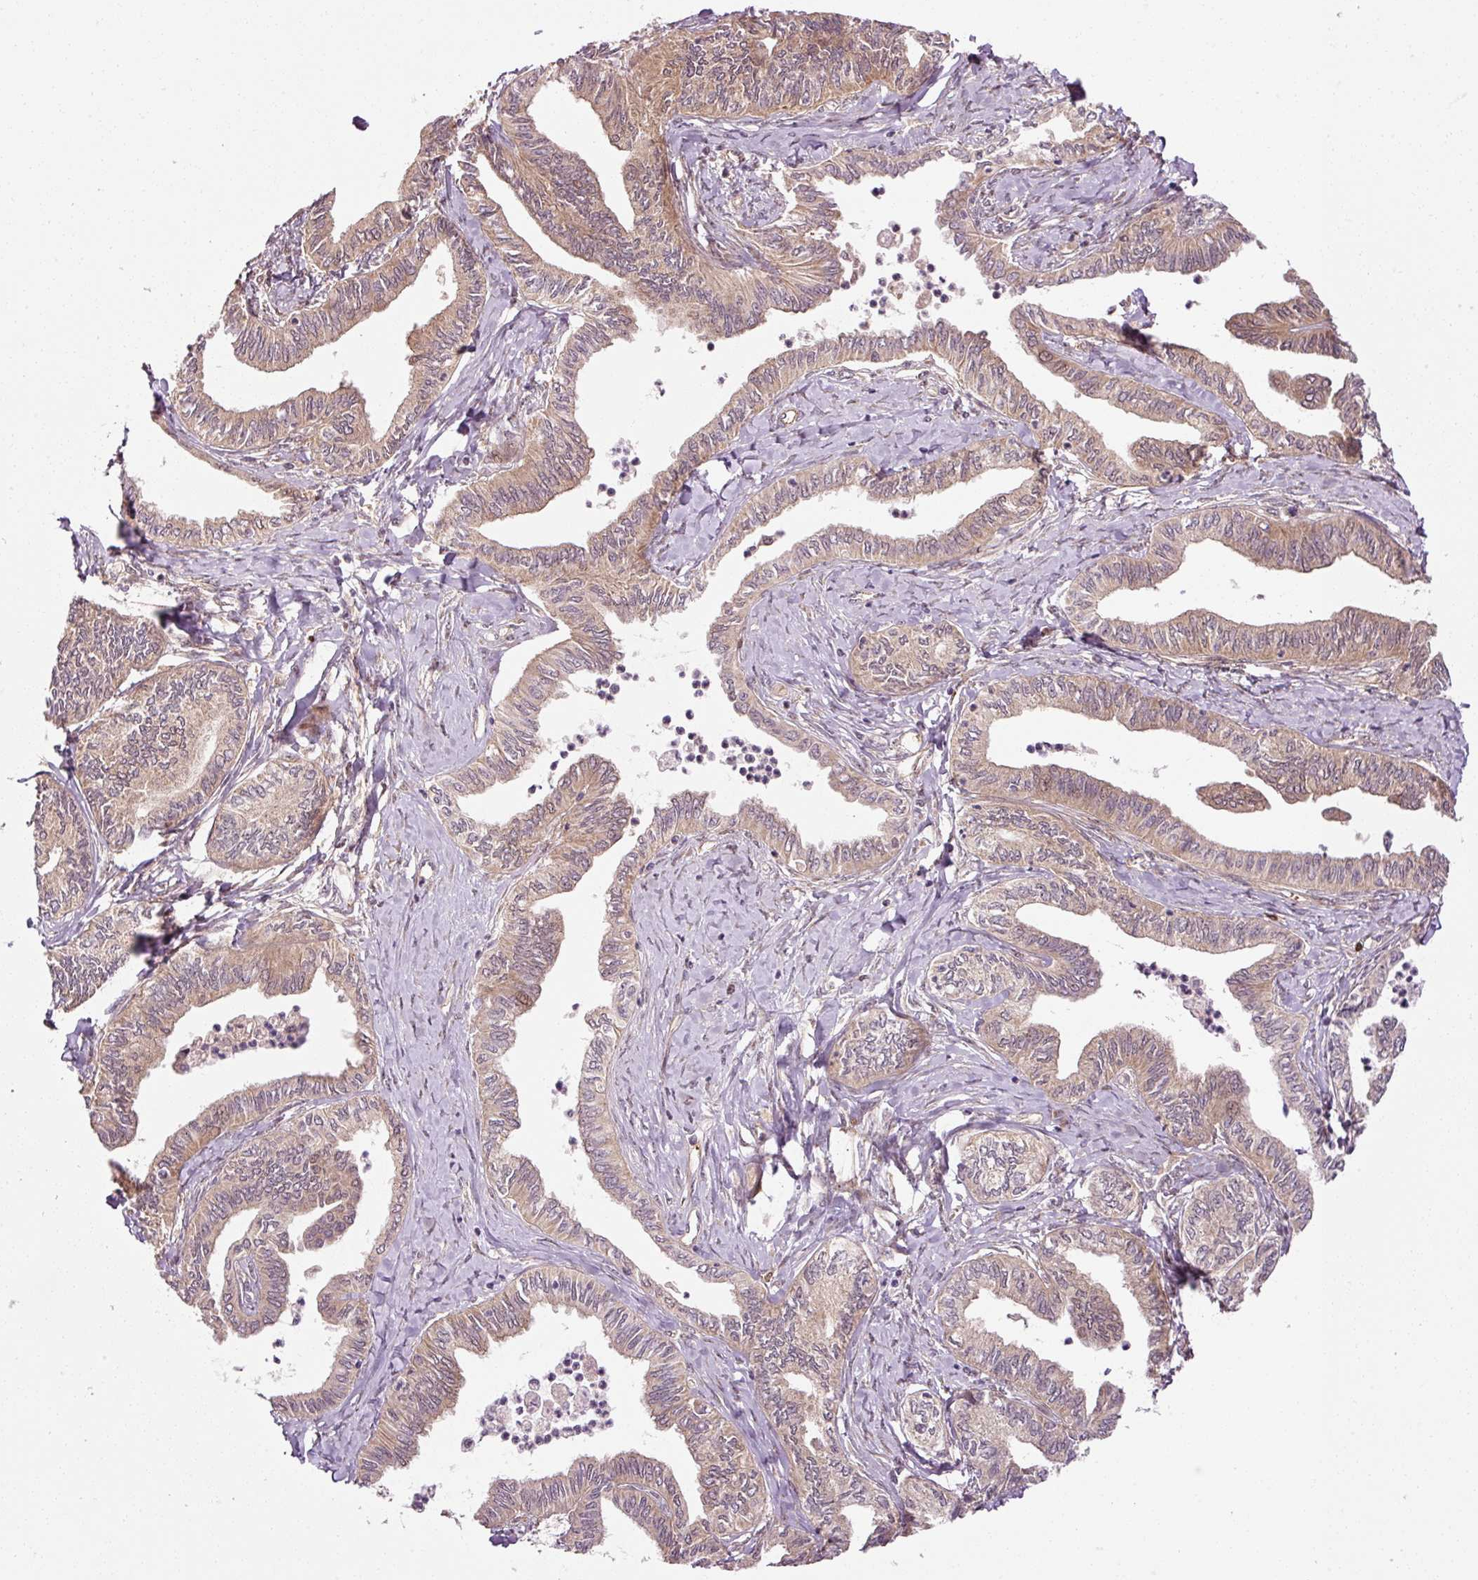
{"staining": {"intensity": "moderate", "quantity": ">75%", "location": "cytoplasmic/membranous"}, "tissue": "ovarian cancer", "cell_type": "Tumor cells", "image_type": "cancer", "snomed": [{"axis": "morphology", "description": "Carcinoma, endometroid"}, {"axis": "topography", "description": "Ovary"}], "caption": "This is an image of immunohistochemistry staining of ovarian endometroid carcinoma, which shows moderate positivity in the cytoplasmic/membranous of tumor cells.", "gene": "PPP1R14B", "patient": {"sex": "female", "age": 70}}